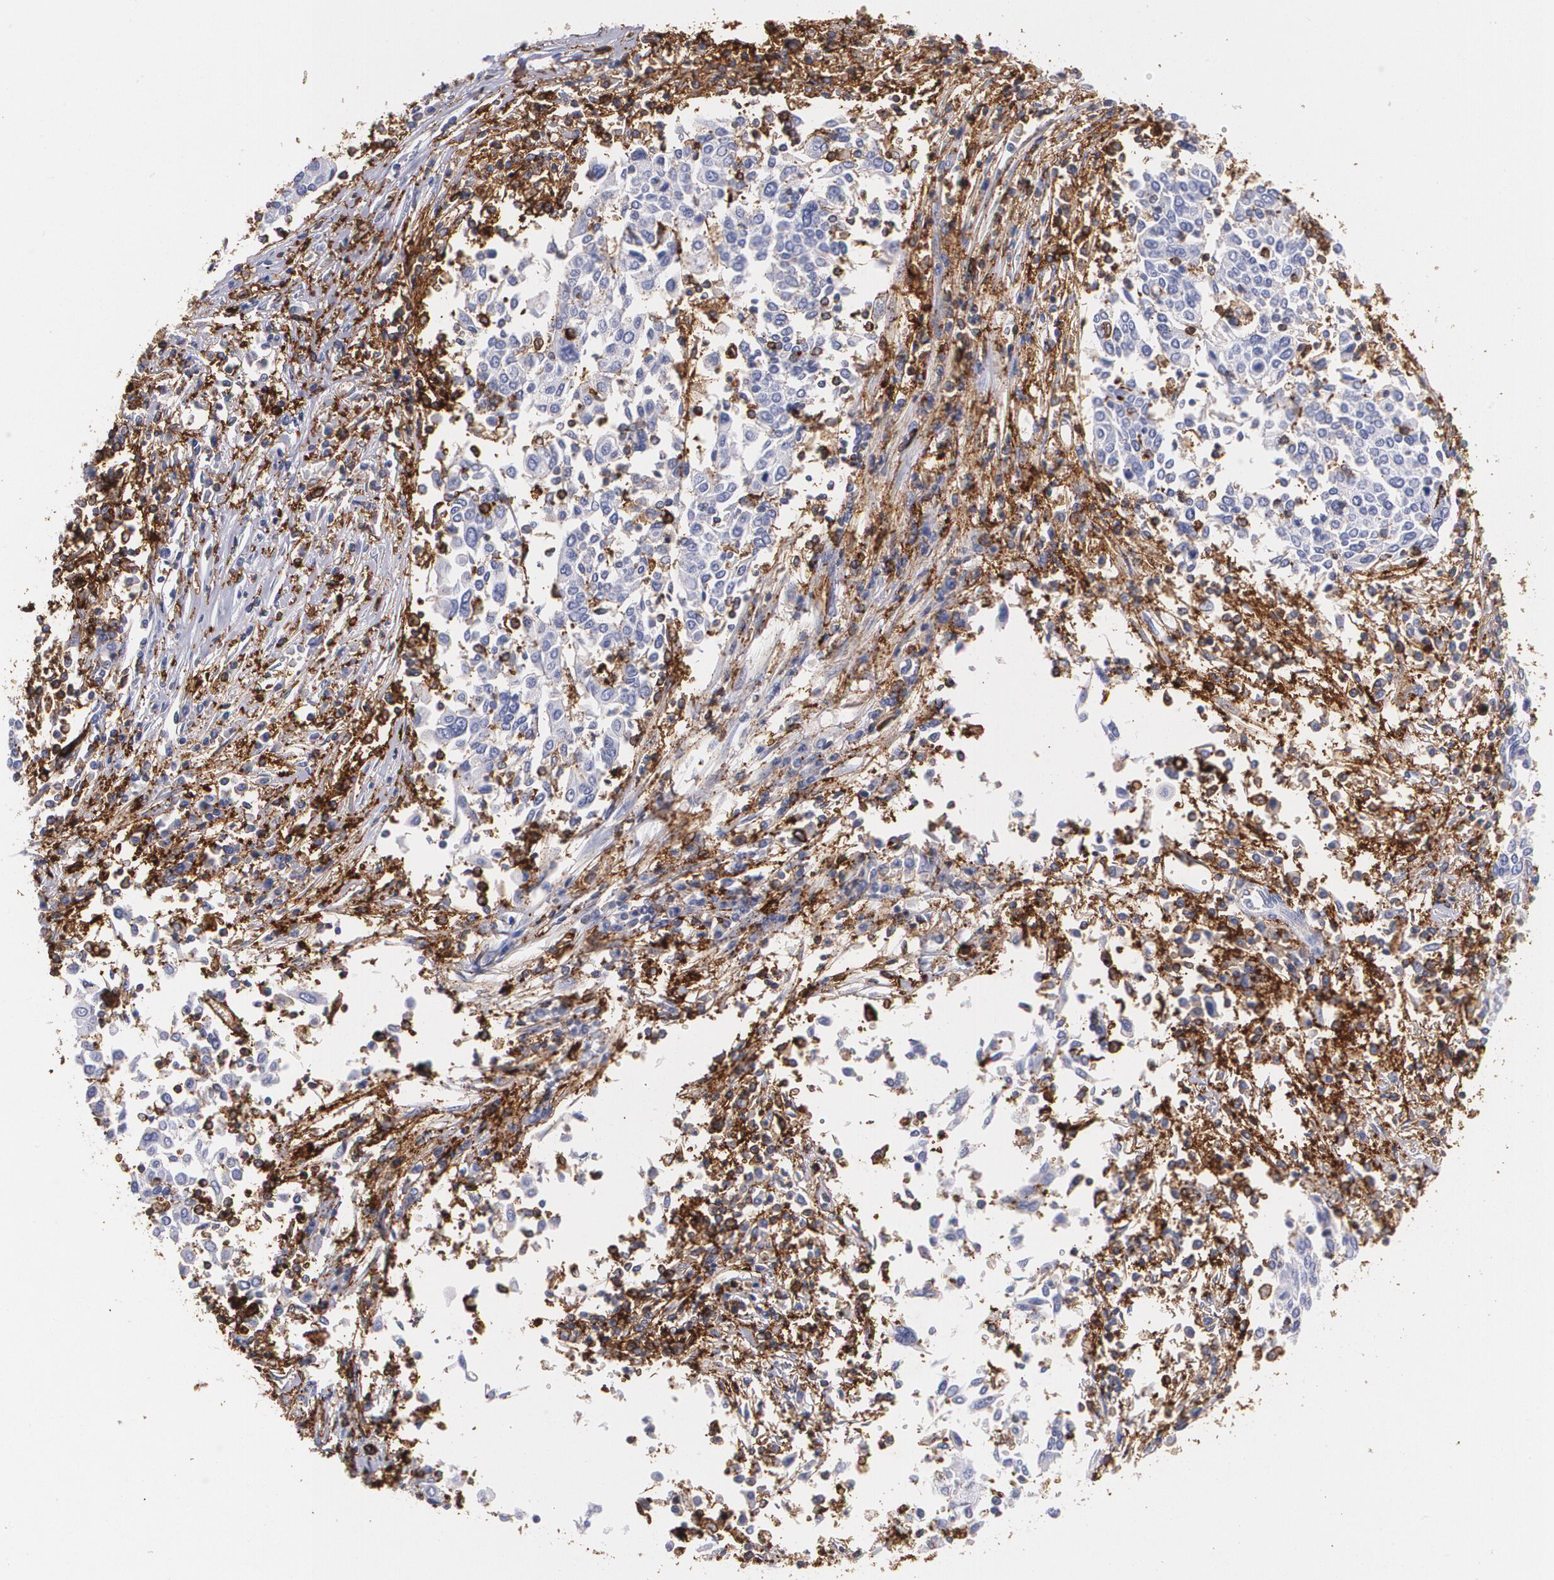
{"staining": {"intensity": "weak", "quantity": "<25%", "location": "cytoplasmic/membranous"}, "tissue": "cervical cancer", "cell_type": "Tumor cells", "image_type": "cancer", "snomed": [{"axis": "morphology", "description": "Squamous cell carcinoma, NOS"}, {"axis": "topography", "description": "Cervix"}], "caption": "The immunohistochemistry histopathology image has no significant staining in tumor cells of cervical cancer tissue.", "gene": "HLA-DRA", "patient": {"sex": "female", "age": 40}}